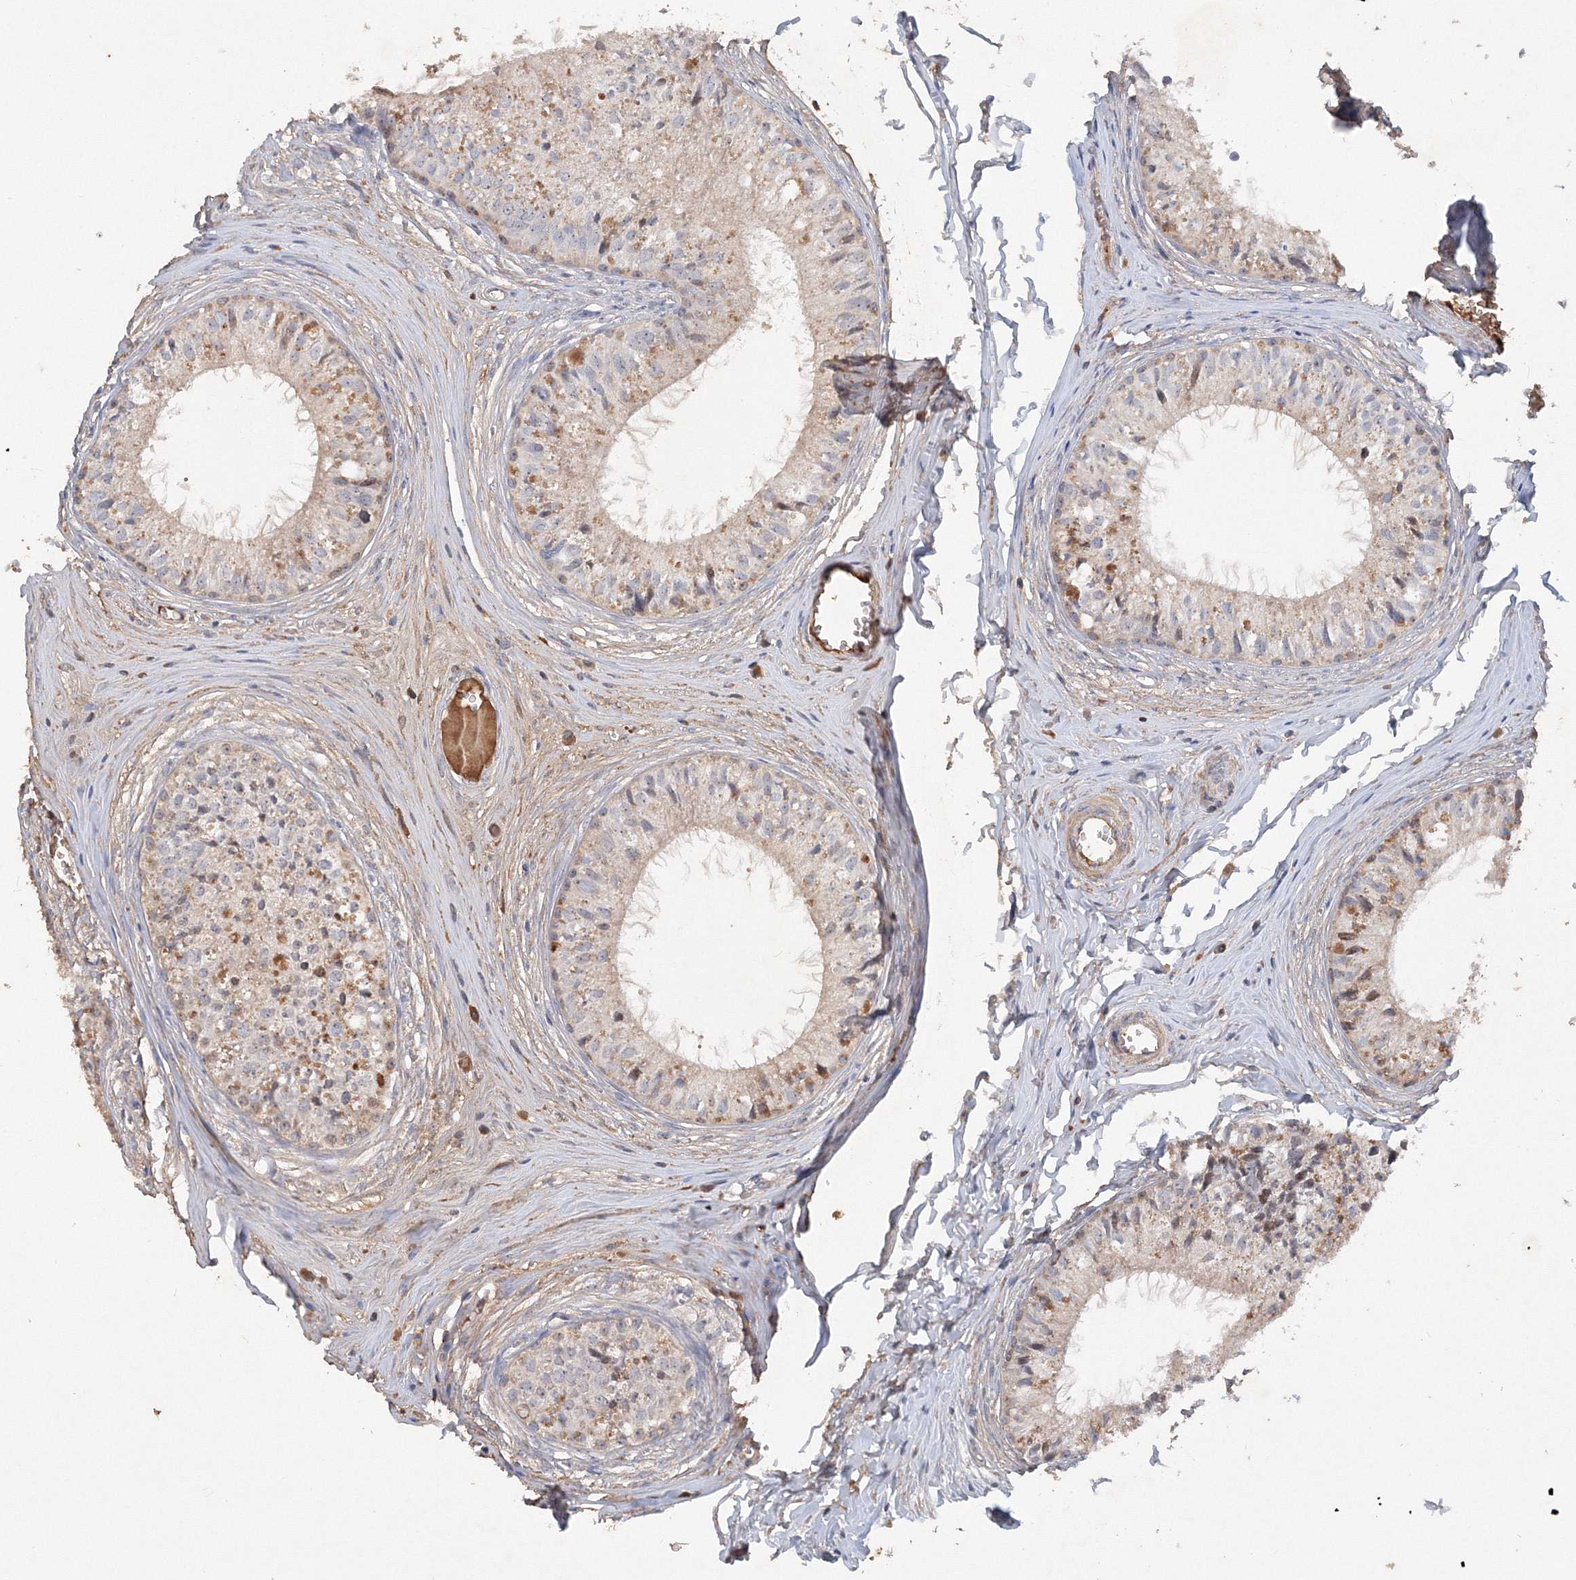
{"staining": {"intensity": "moderate", "quantity": ">75%", "location": "cytoplasmic/membranous"}, "tissue": "epididymis", "cell_type": "Glandular cells", "image_type": "normal", "snomed": [{"axis": "morphology", "description": "Normal tissue, NOS"}, {"axis": "topography", "description": "Epididymis"}], "caption": "An IHC histopathology image of normal tissue is shown. Protein staining in brown highlights moderate cytoplasmic/membranous positivity in epididymis within glandular cells.", "gene": "GRINA", "patient": {"sex": "male", "age": 36}}